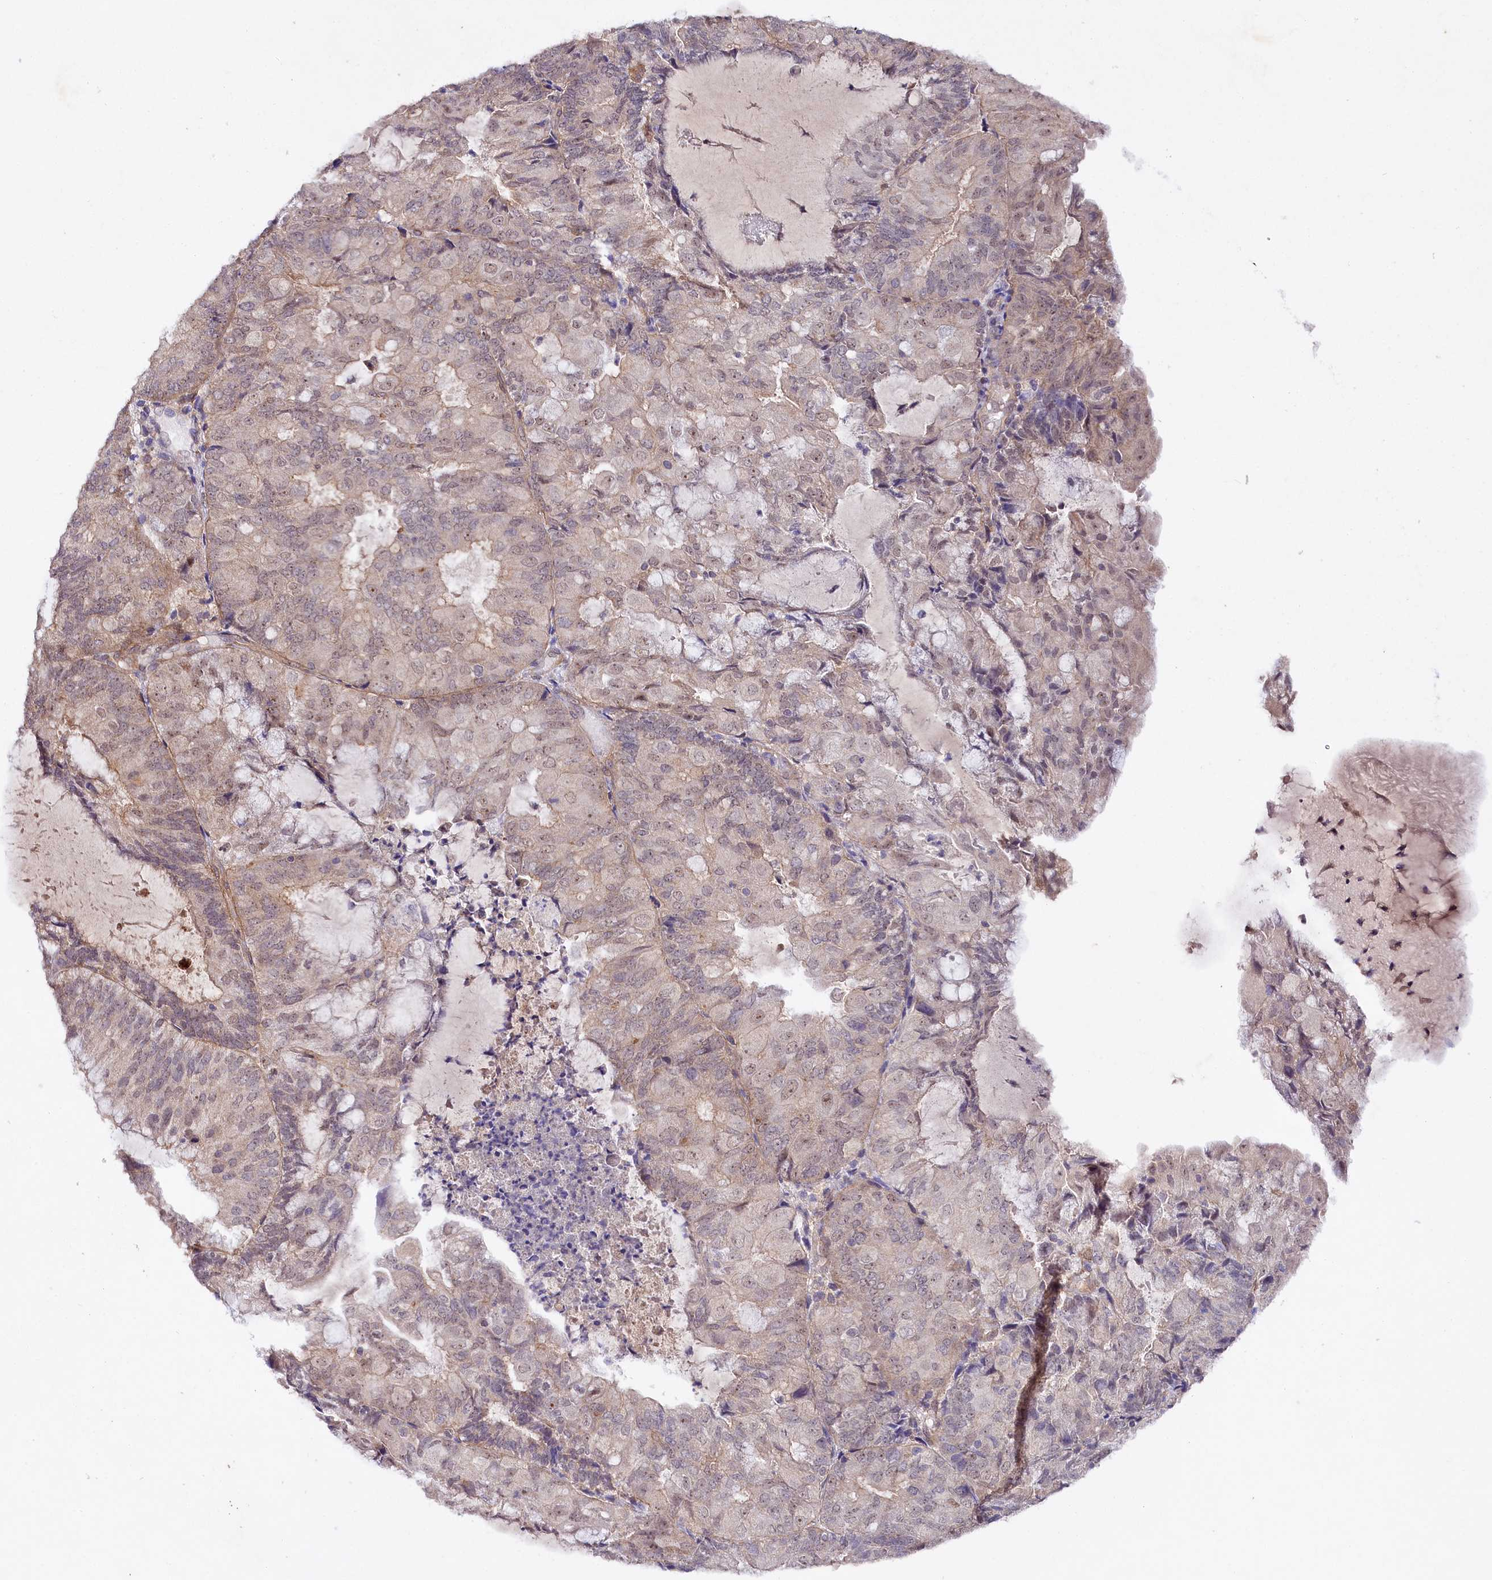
{"staining": {"intensity": "weak", "quantity": "<25%", "location": "cytoplasmic/membranous,nuclear"}, "tissue": "endometrial cancer", "cell_type": "Tumor cells", "image_type": "cancer", "snomed": [{"axis": "morphology", "description": "Adenocarcinoma, NOS"}, {"axis": "topography", "description": "Endometrium"}], "caption": "DAB (3,3'-diaminobenzidine) immunohistochemical staining of human endometrial adenocarcinoma reveals no significant expression in tumor cells.", "gene": "PHLDB1", "patient": {"sex": "female", "age": 81}}